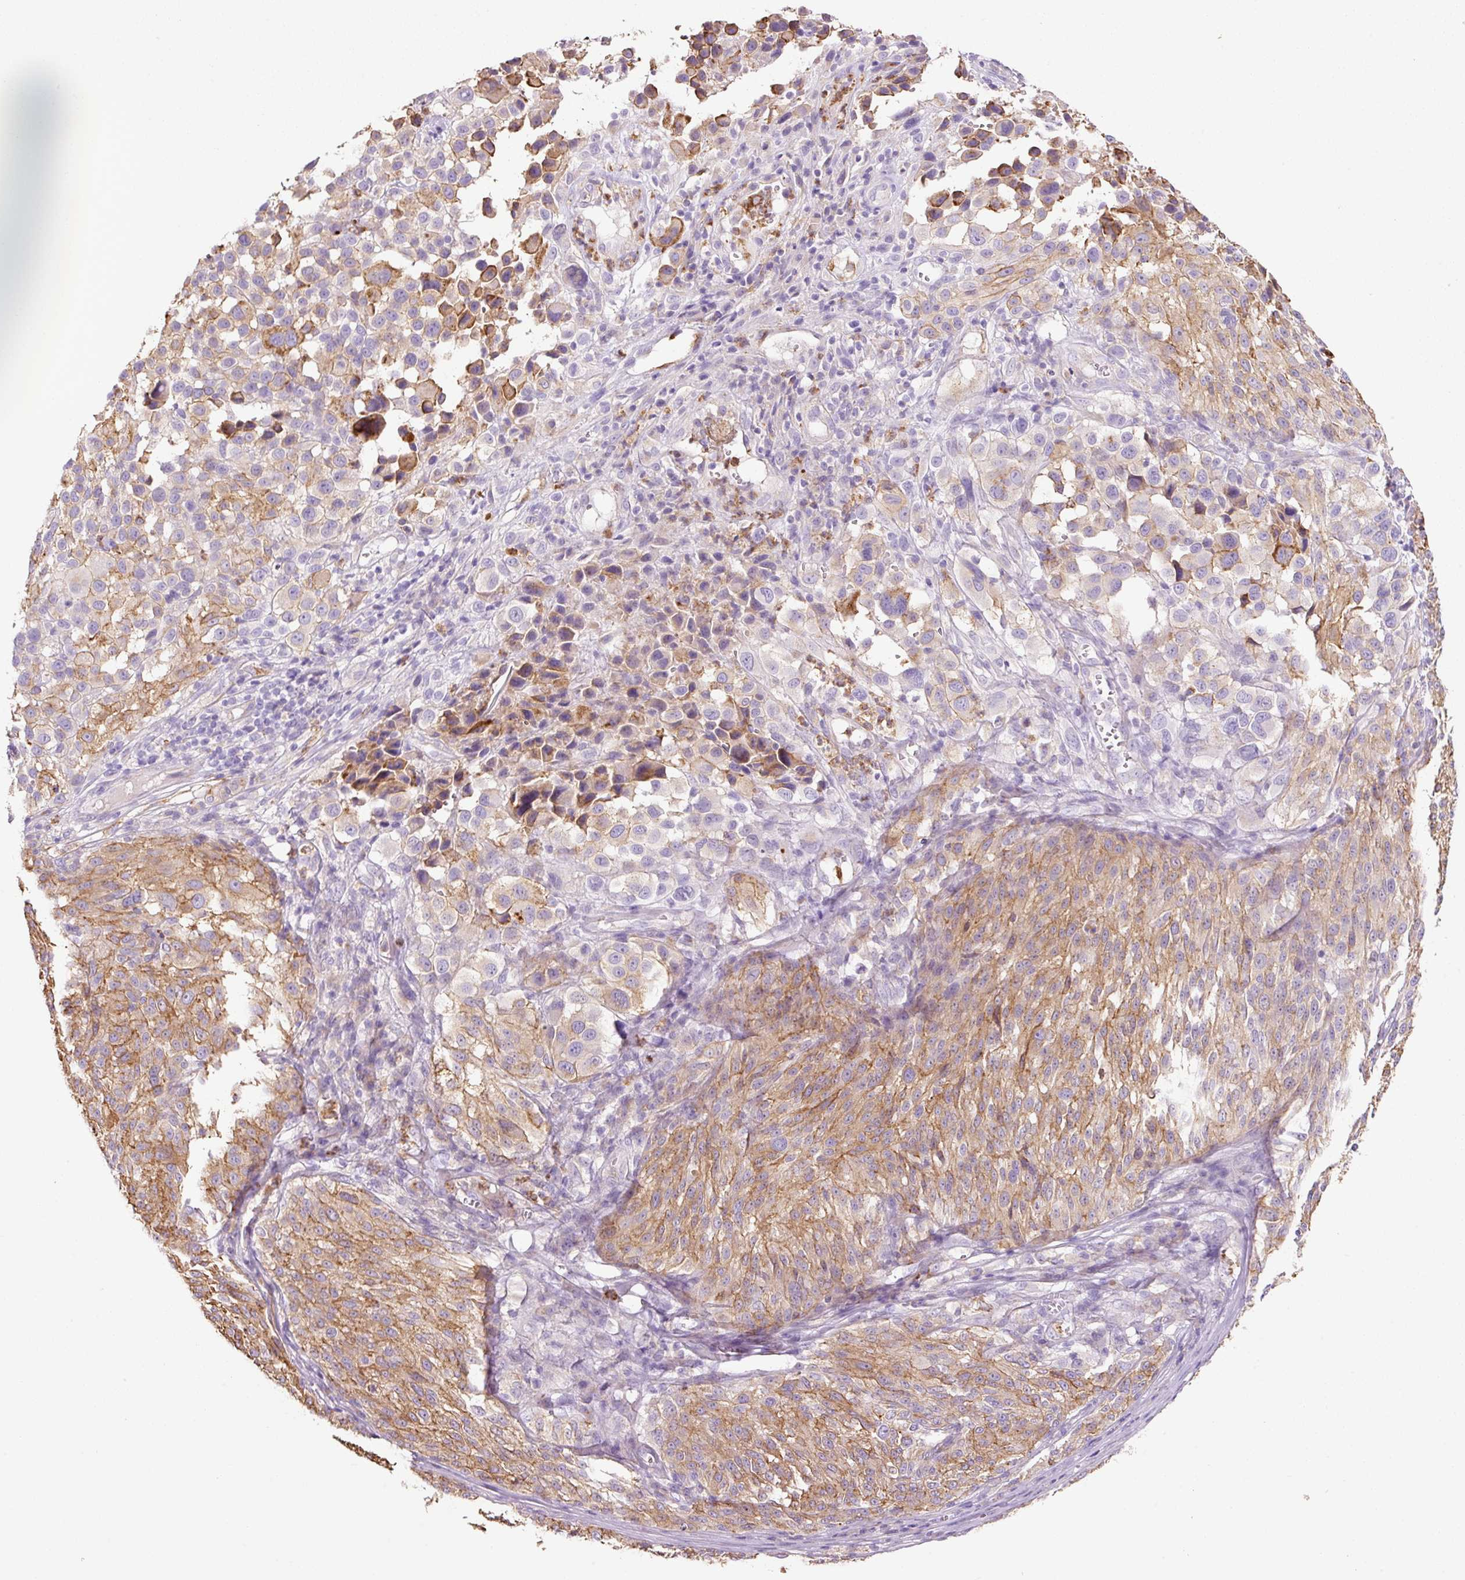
{"staining": {"intensity": "moderate", "quantity": "25%-75%", "location": "cytoplasmic/membranous"}, "tissue": "melanoma", "cell_type": "Tumor cells", "image_type": "cancer", "snomed": [{"axis": "morphology", "description": "Malignant melanoma, NOS"}, {"axis": "topography", "description": "Skin of trunk"}], "caption": "Melanoma stained for a protein (brown) displays moderate cytoplasmic/membranous positive positivity in approximately 25%-75% of tumor cells.", "gene": "TMC8", "patient": {"sex": "male", "age": 71}}